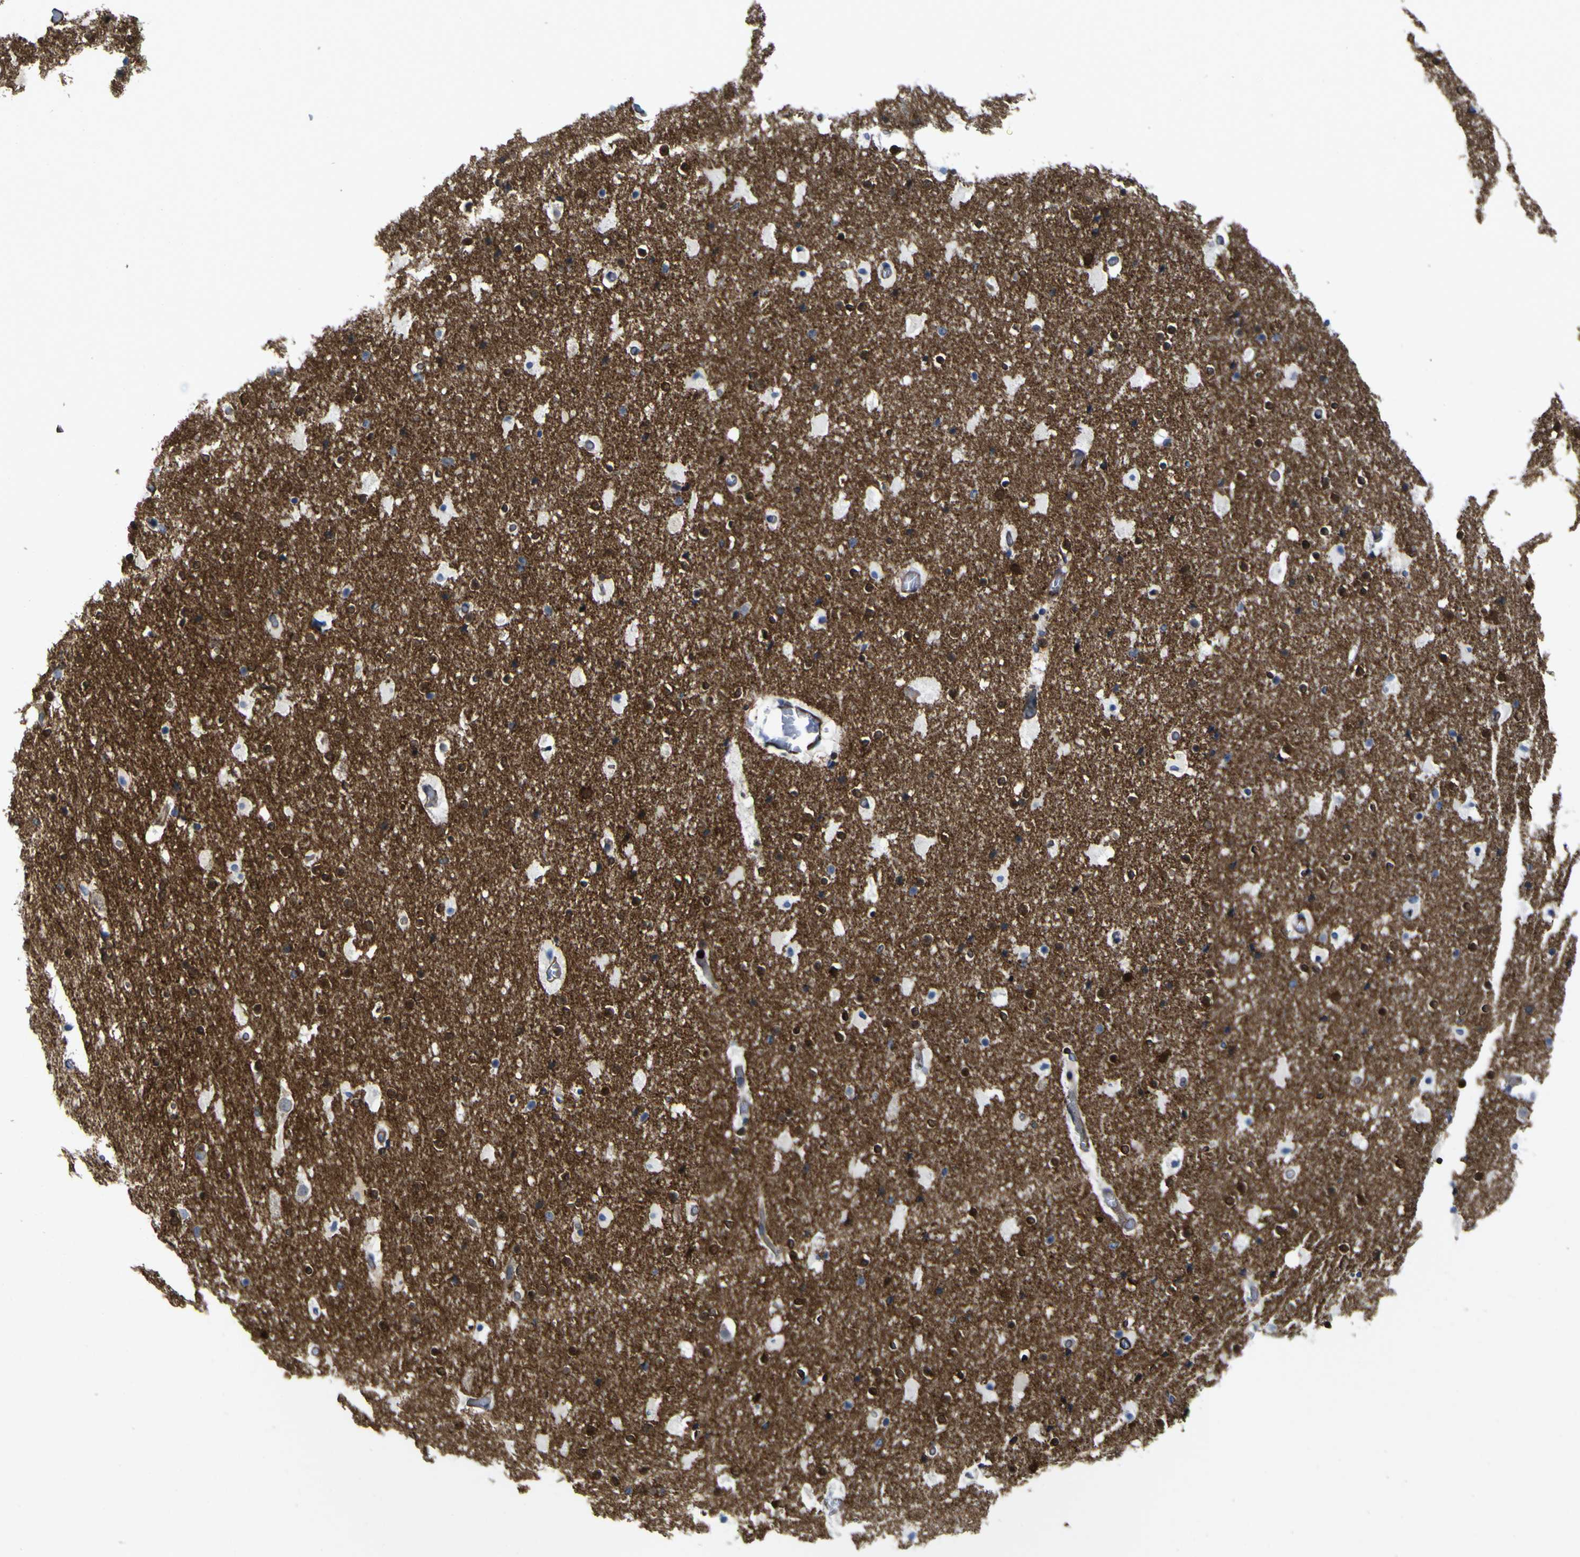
{"staining": {"intensity": "moderate", "quantity": ">75%", "location": "cytoplasmic/membranous"}, "tissue": "cerebral cortex", "cell_type": "Endothelial cells", "image_type": "normal", "snomed": [{"axis": "morphology", "description": "Normal tissue, NOS"}, {"axis": "topography", "description": "Cerebral cortex"}], "caption": "Protein staining of benign cerebral cortex demonstrates moderate cytoplasmic/membranous expression in approximately >75% of endothelial cells.", "gene": "JPH1", "patient": {"sex": "male", "age": 57}}